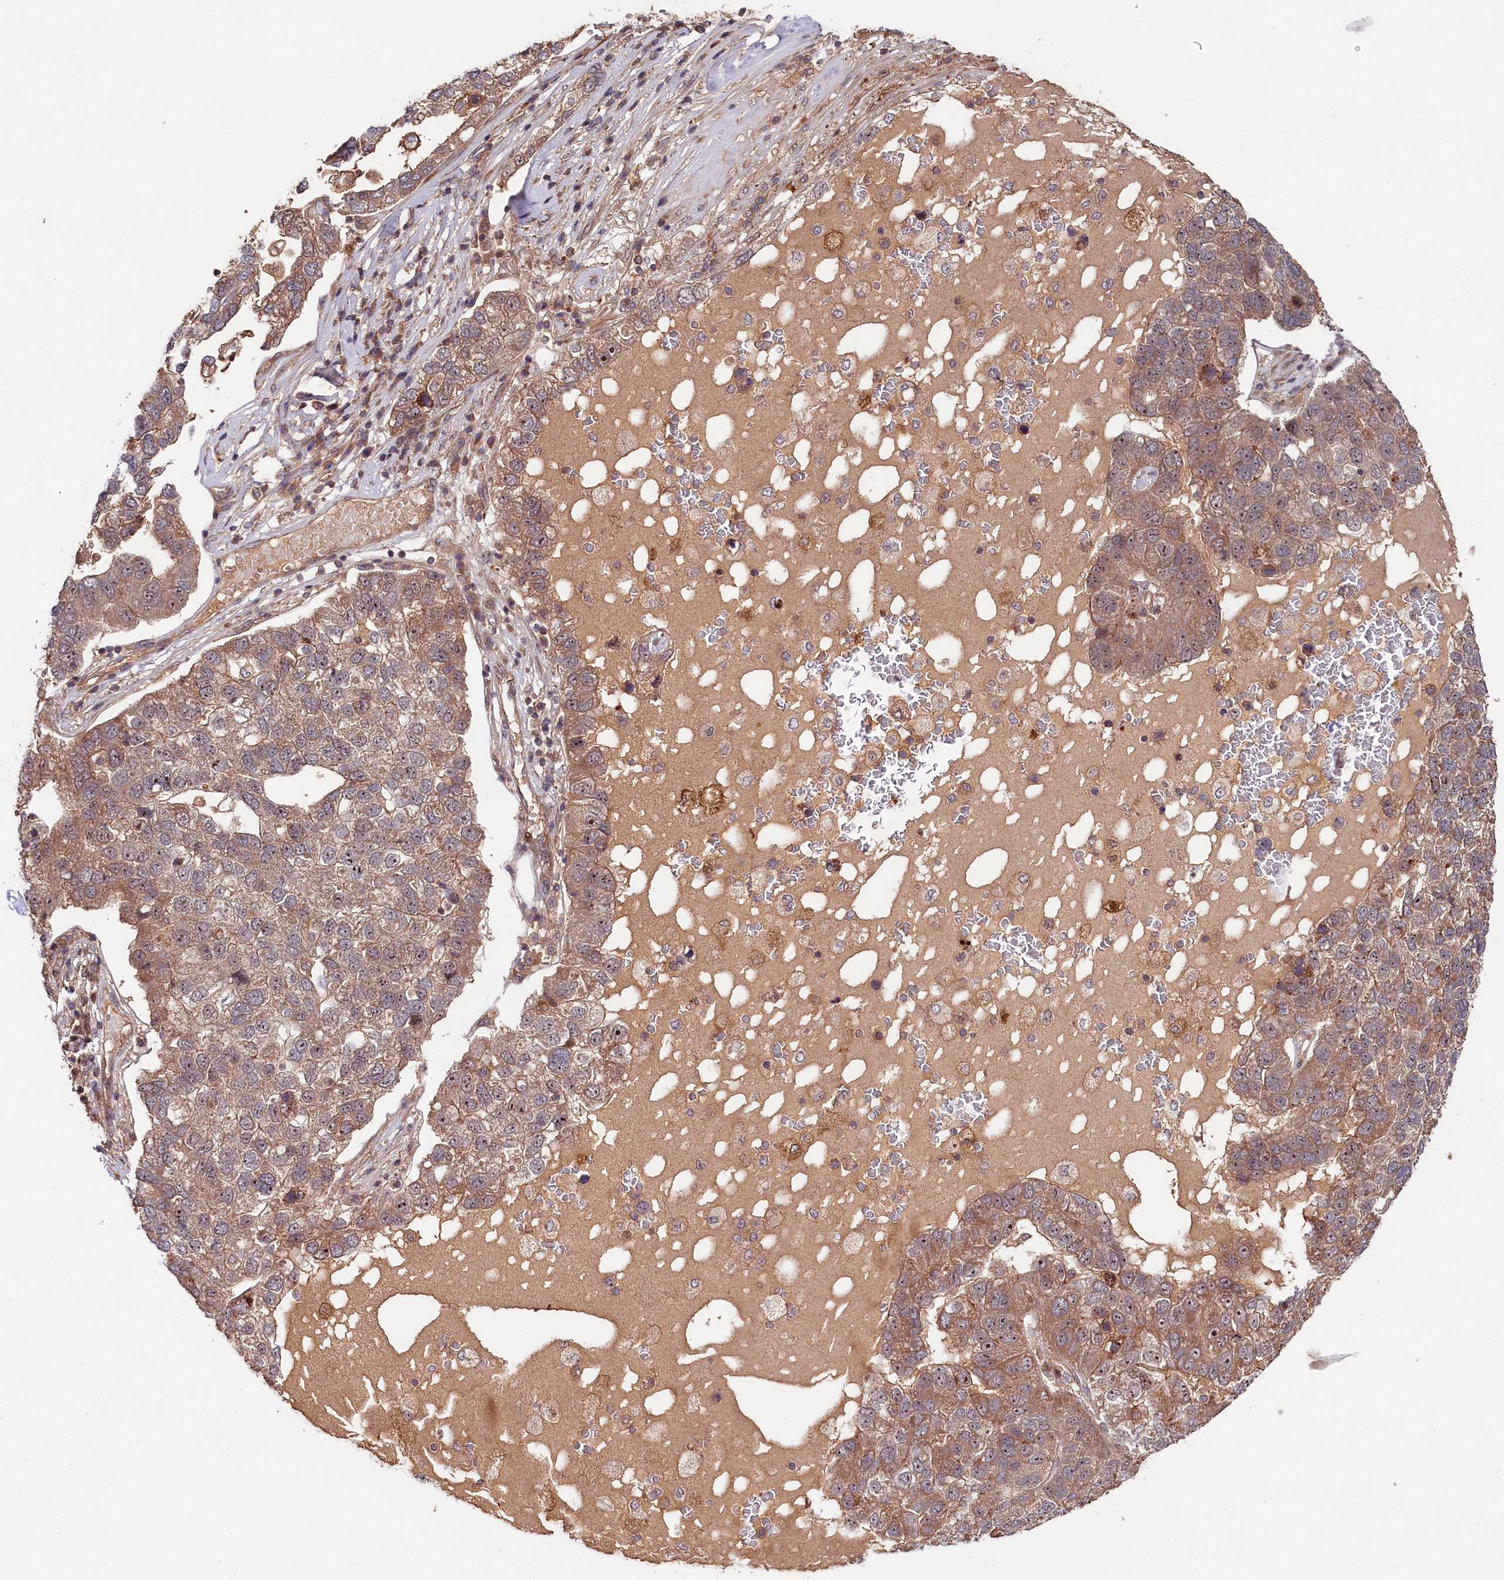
{"staining": {"intensity": "moderate", "quantity": ">75%", "location": "cytoplasmic/membranous"}, "tissue": "pancreatic cancer", "cell_type": "Tumor cells", "image_type": "cancer", "snomed": [{"axis": "morphology", "description": "Adenocarcinoma, NOS"}, {"axis": "topography", "description": "Pancreas"}], "caption": "Pancreatic cancer (adenocarcinoma) was stained to show a protein in brown. There is medium levels of moderate cytoplasmic/membranous positivity in approximately >75% of tumor cells.", "gene": "NEDD1", "patient": {"sex": "female", "age": 61}}